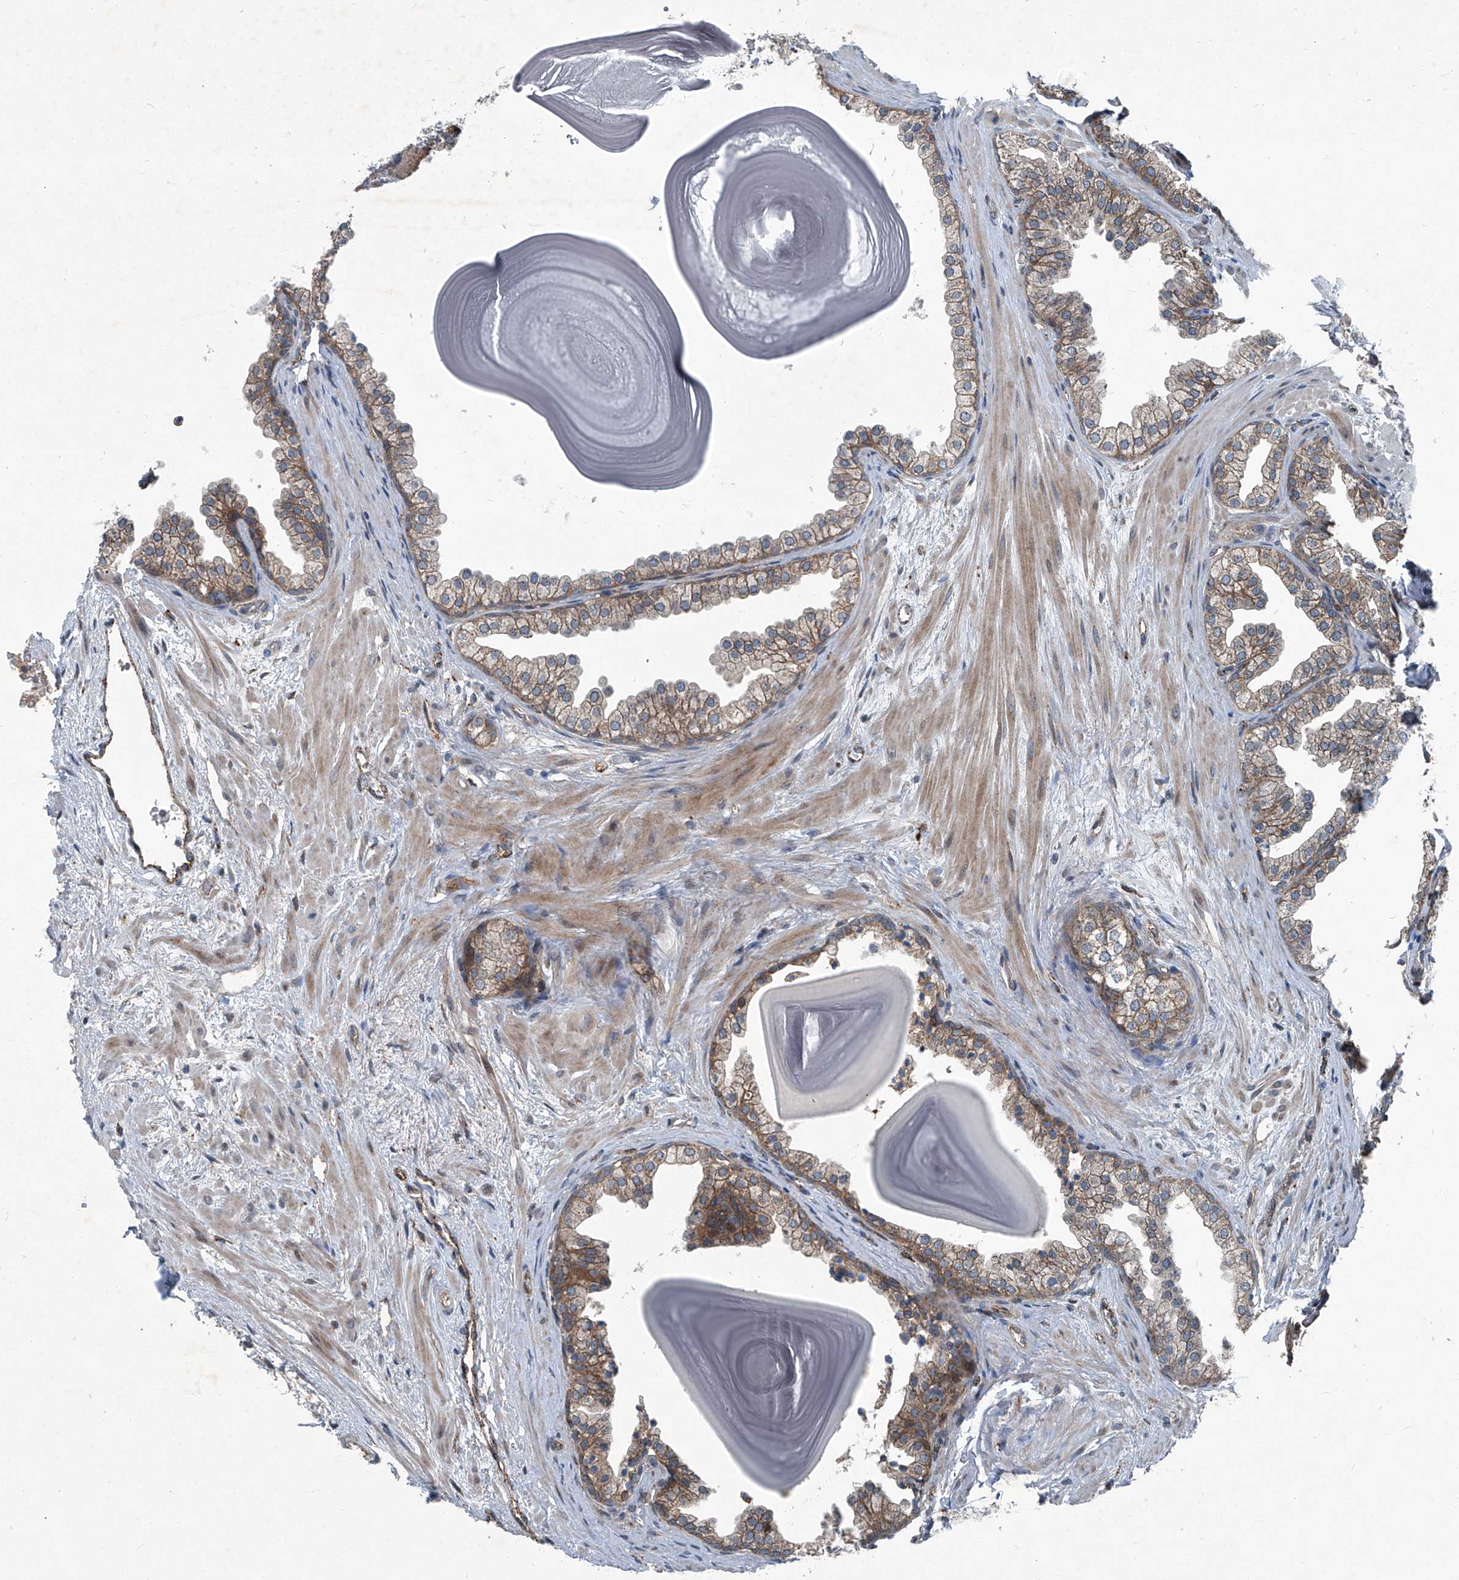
{"staining": {"intensity": "weak", "quantity": "25%-75%", "location": "cytoplasmic/membranous"}, "tissue": "prostate", "cell_type": "Glandular cells", "image_type": "normal", "snomed": [{"axis": "morphology", "description": "Normal tissue, NOS"}, {"axis": "topography", "description": "Prostate"}], "caption": "Brown immunohistochemical staining in normal human prostate displays weak cytoplasmic/membranous expression in approximately 25%-75% of glandular cells.", "gene": "SENP2", "patient": {"sex": "male", "age": 48}}